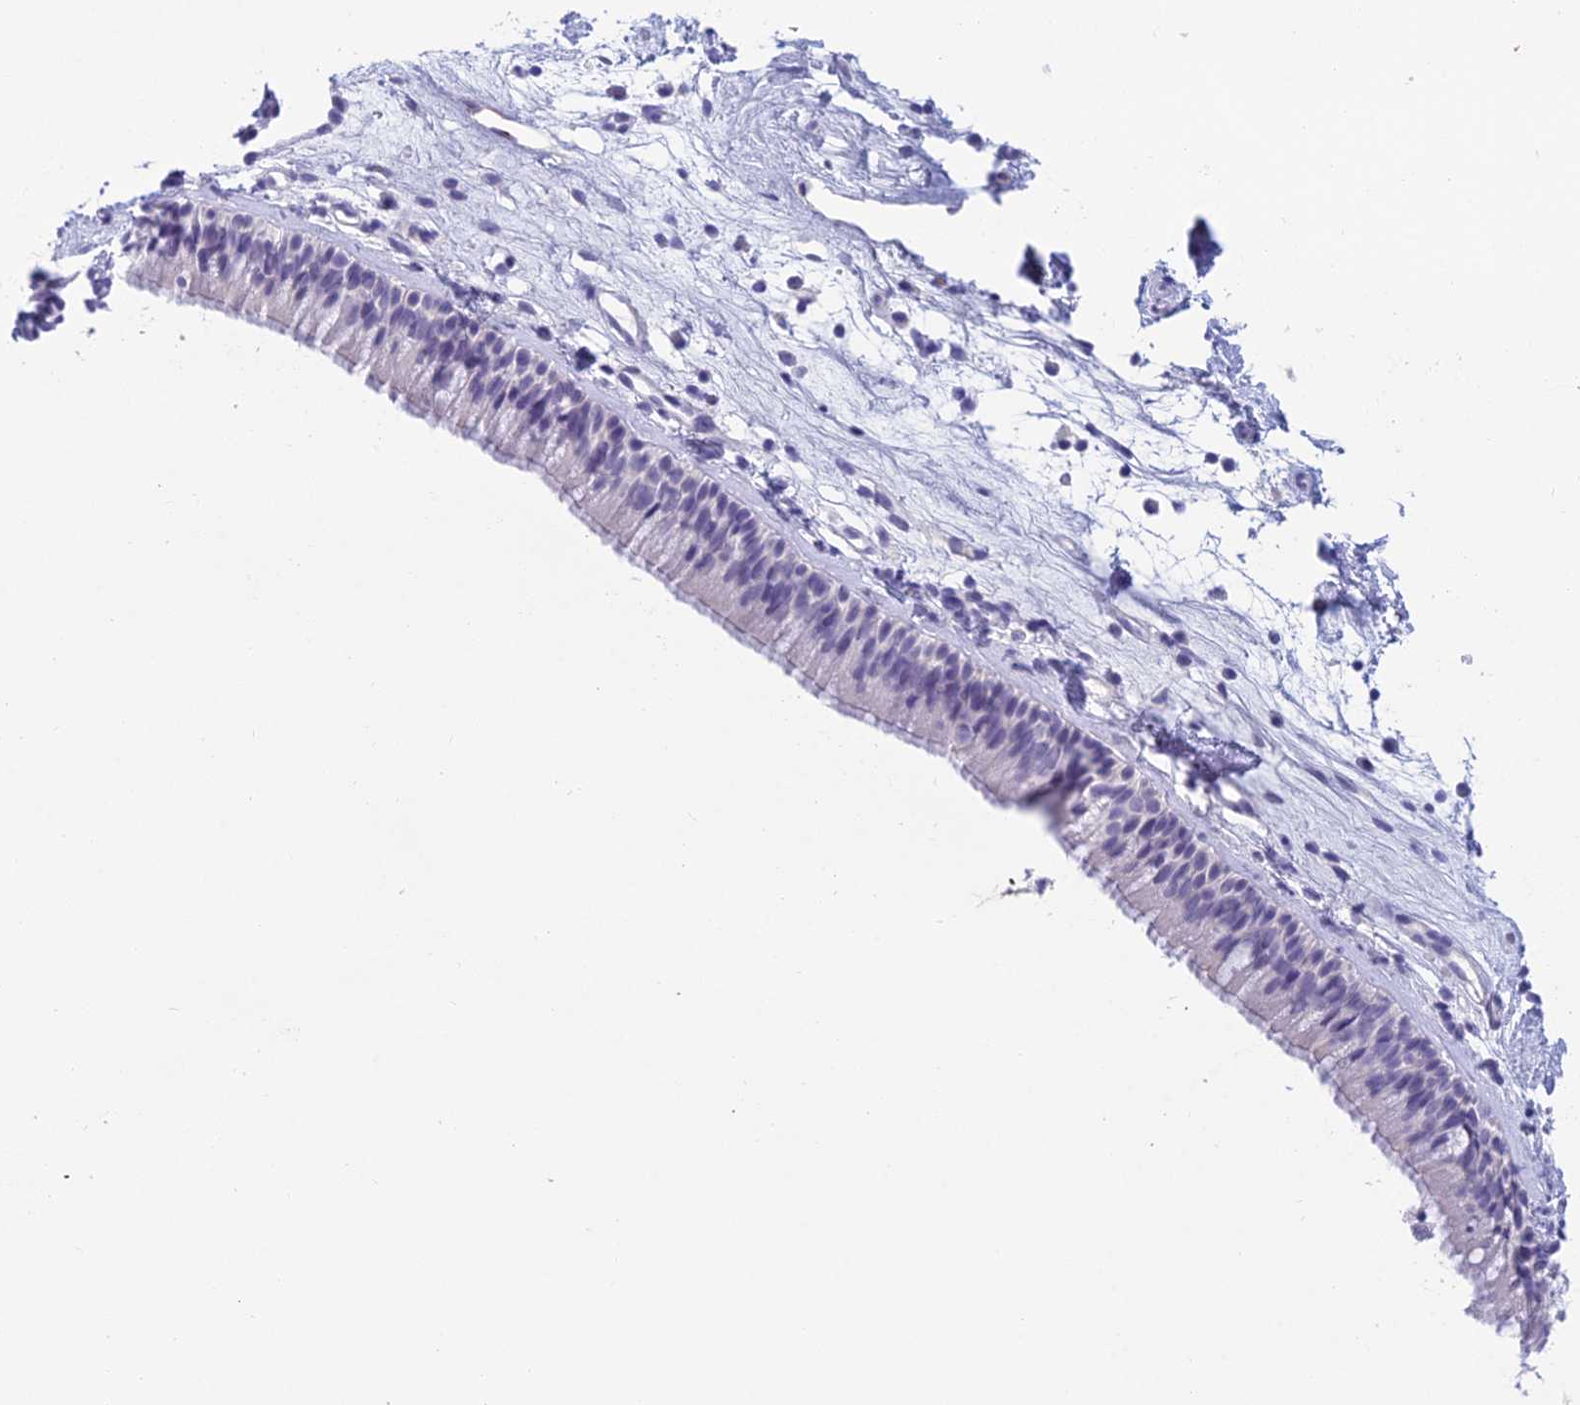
{"staining": {"intensity": "negative", "quantity": "none", "location": "none"}, "tissue": "nasopharynx", "cell_type": "Respiratory epithelial cells", "image_type": "normal", "snomed": [{"axis": "morphology", "description": "Normal tissue, NOS"}, {"axis": "morphology", "description": "Inflammation, NOS"}, {"axis": "morphology", "description": "Malignant melanoma, Metastatic site"}, {"axis": "topography", "description": "Nasopharynx"}], "caption": "Photomicrograph shows no significant protein expression in respiratory epithelial cells of benign nasopharynx.", "gene": "TMEM161B", "patient": {"sex": "male", "age": 70}}